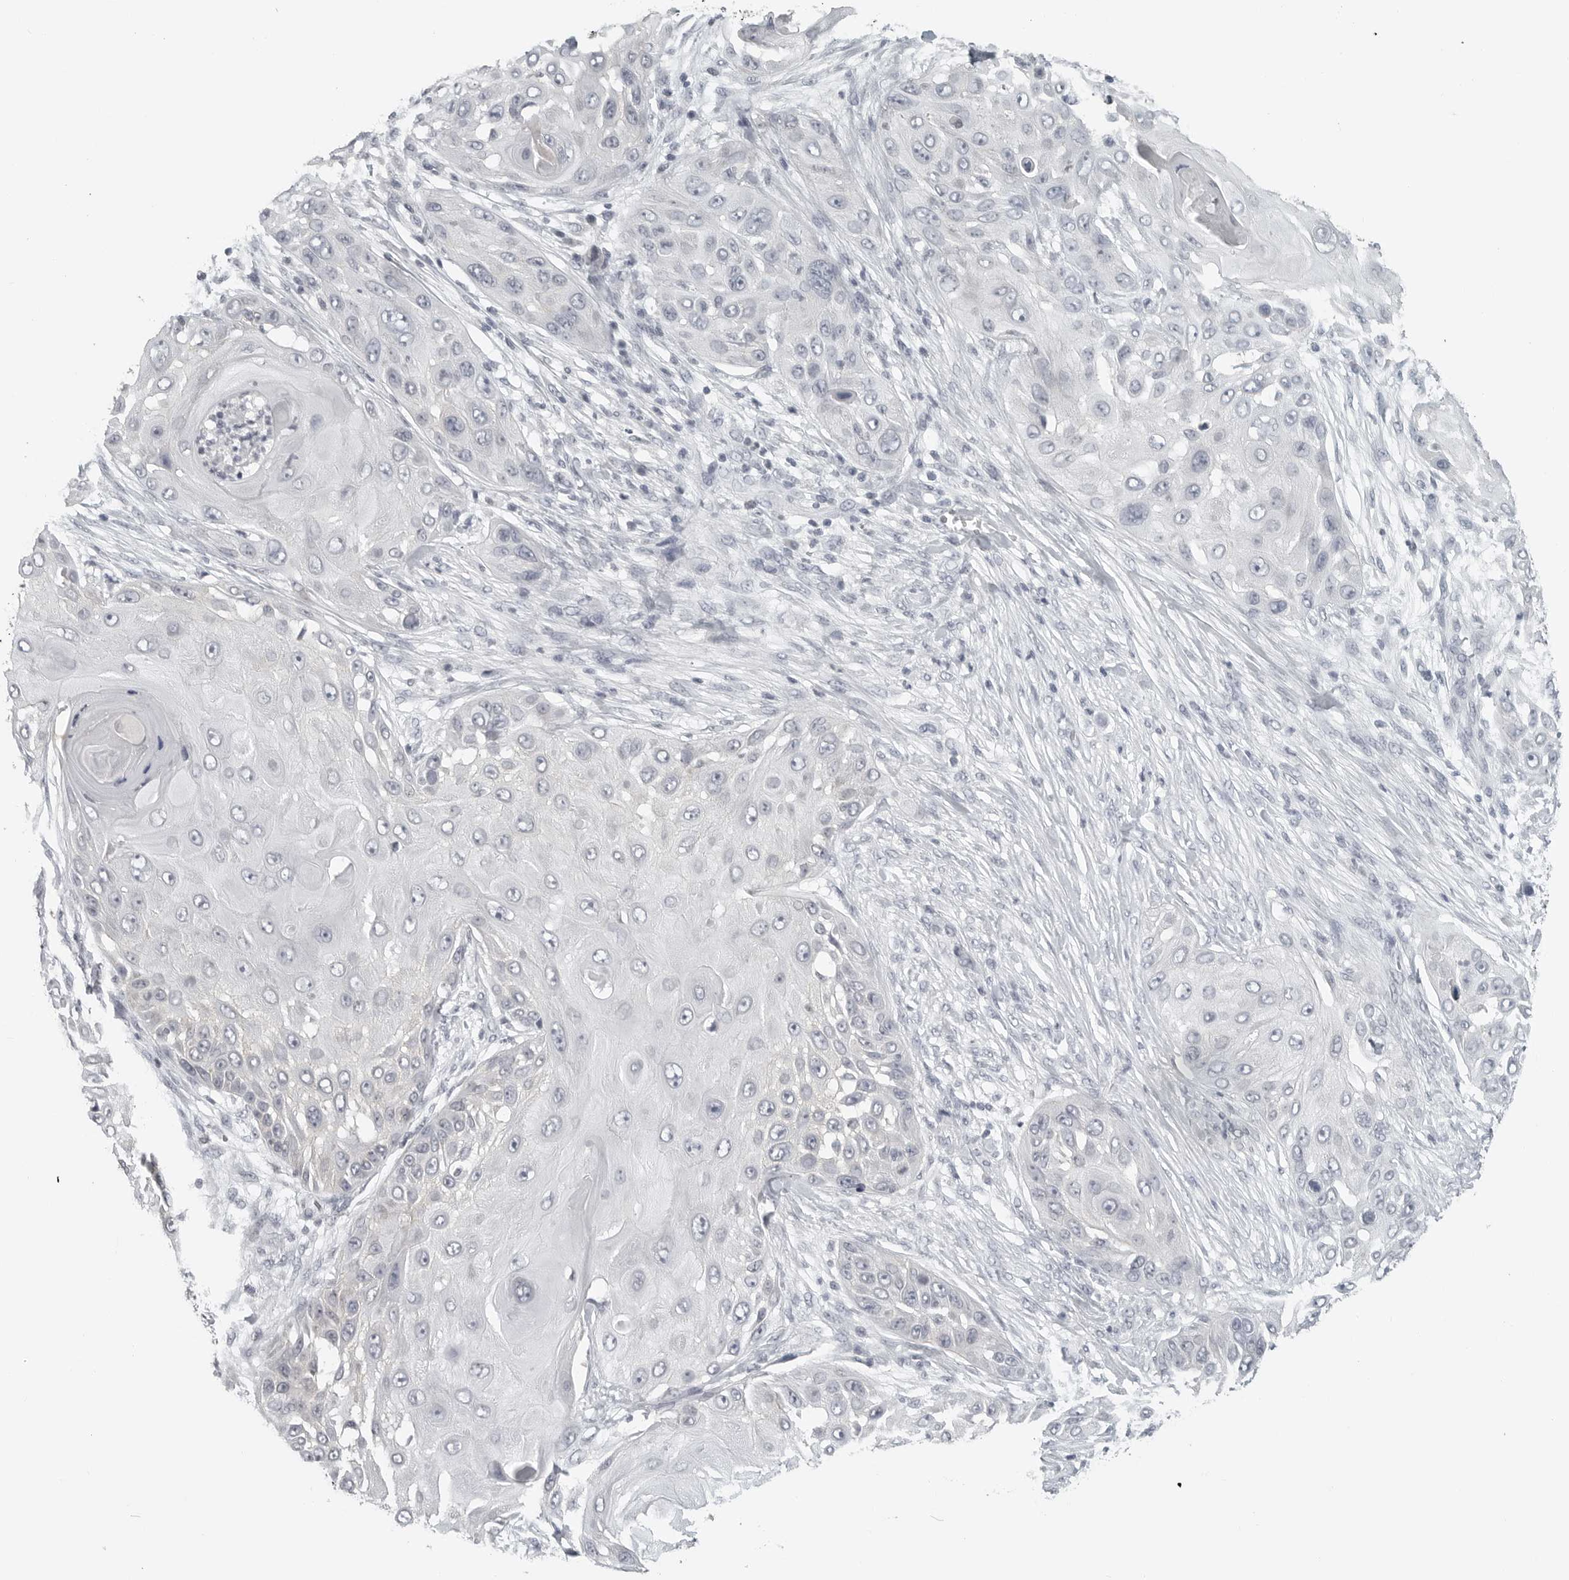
{"staining": {"intensity": "negative", "quantity": "none", "location": "none"}, "tissue": "skin cancer", "cell_type": "Tumor cells", "image_type": "cancer", "snomed": [{"axis": "morphology", "description": "Squamous cell carcinoma, NOS"}, {"axis": "topography", "description": "Skin"}], "caption": "Tumor cells show no significant expression in skin cancer (squamous cell carcinoma).", "gene": "BPIFA1", "patient": {"sex": "female", "age": 44}}